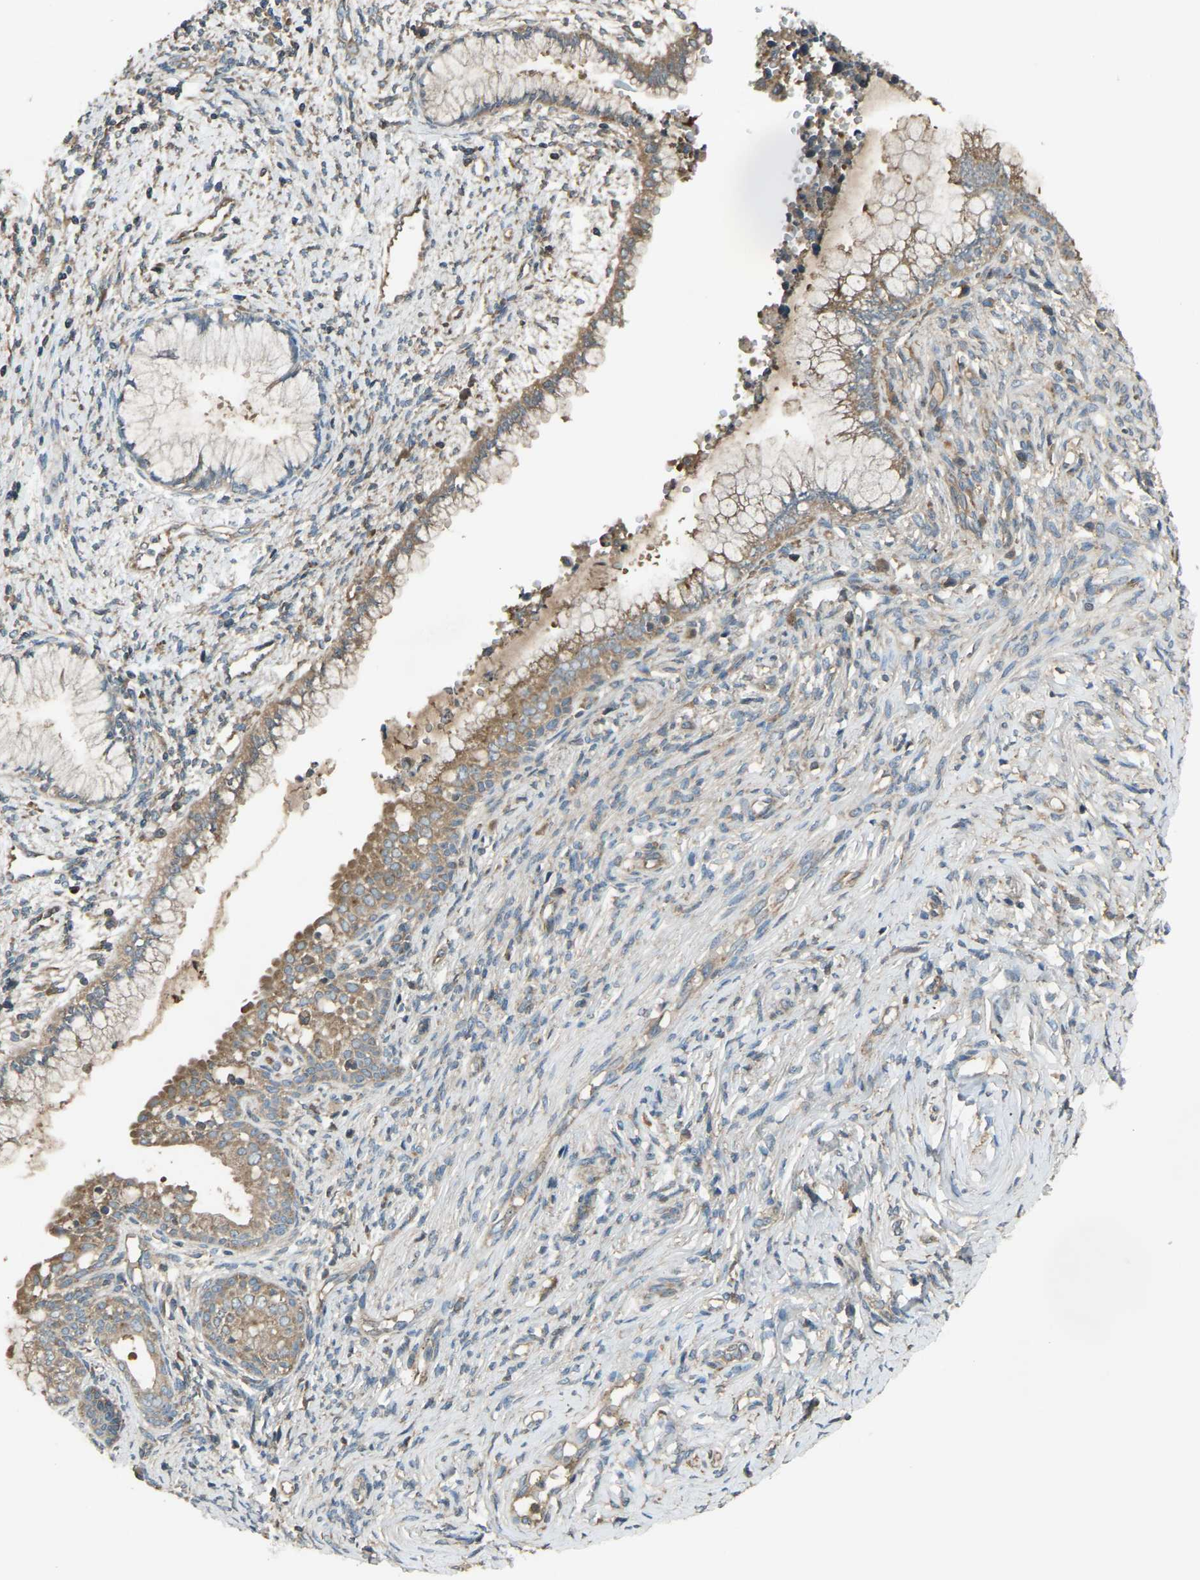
{"staining": {"intensity": "moderate", "quantity": ">75%", "location": "cytoplasmic/membranous"}, "tissue": "cervical cancer", "cell_type": "Tumor cells", "image_type": "cancer", "snomed": [{"axis": "morphology", "description": "Squamous cell carcinoma, NOS"}, {"axis": "topography", "description": "Cervix"}], "caption": "This micrograph shows immunohistochemistry staining of cervical cancer, with medium moderate cytoplasmic/membranous expression in about >75% of tumor cells.", "gene": "AIMP1", "patient": {"sex": "female", "age": 63}}